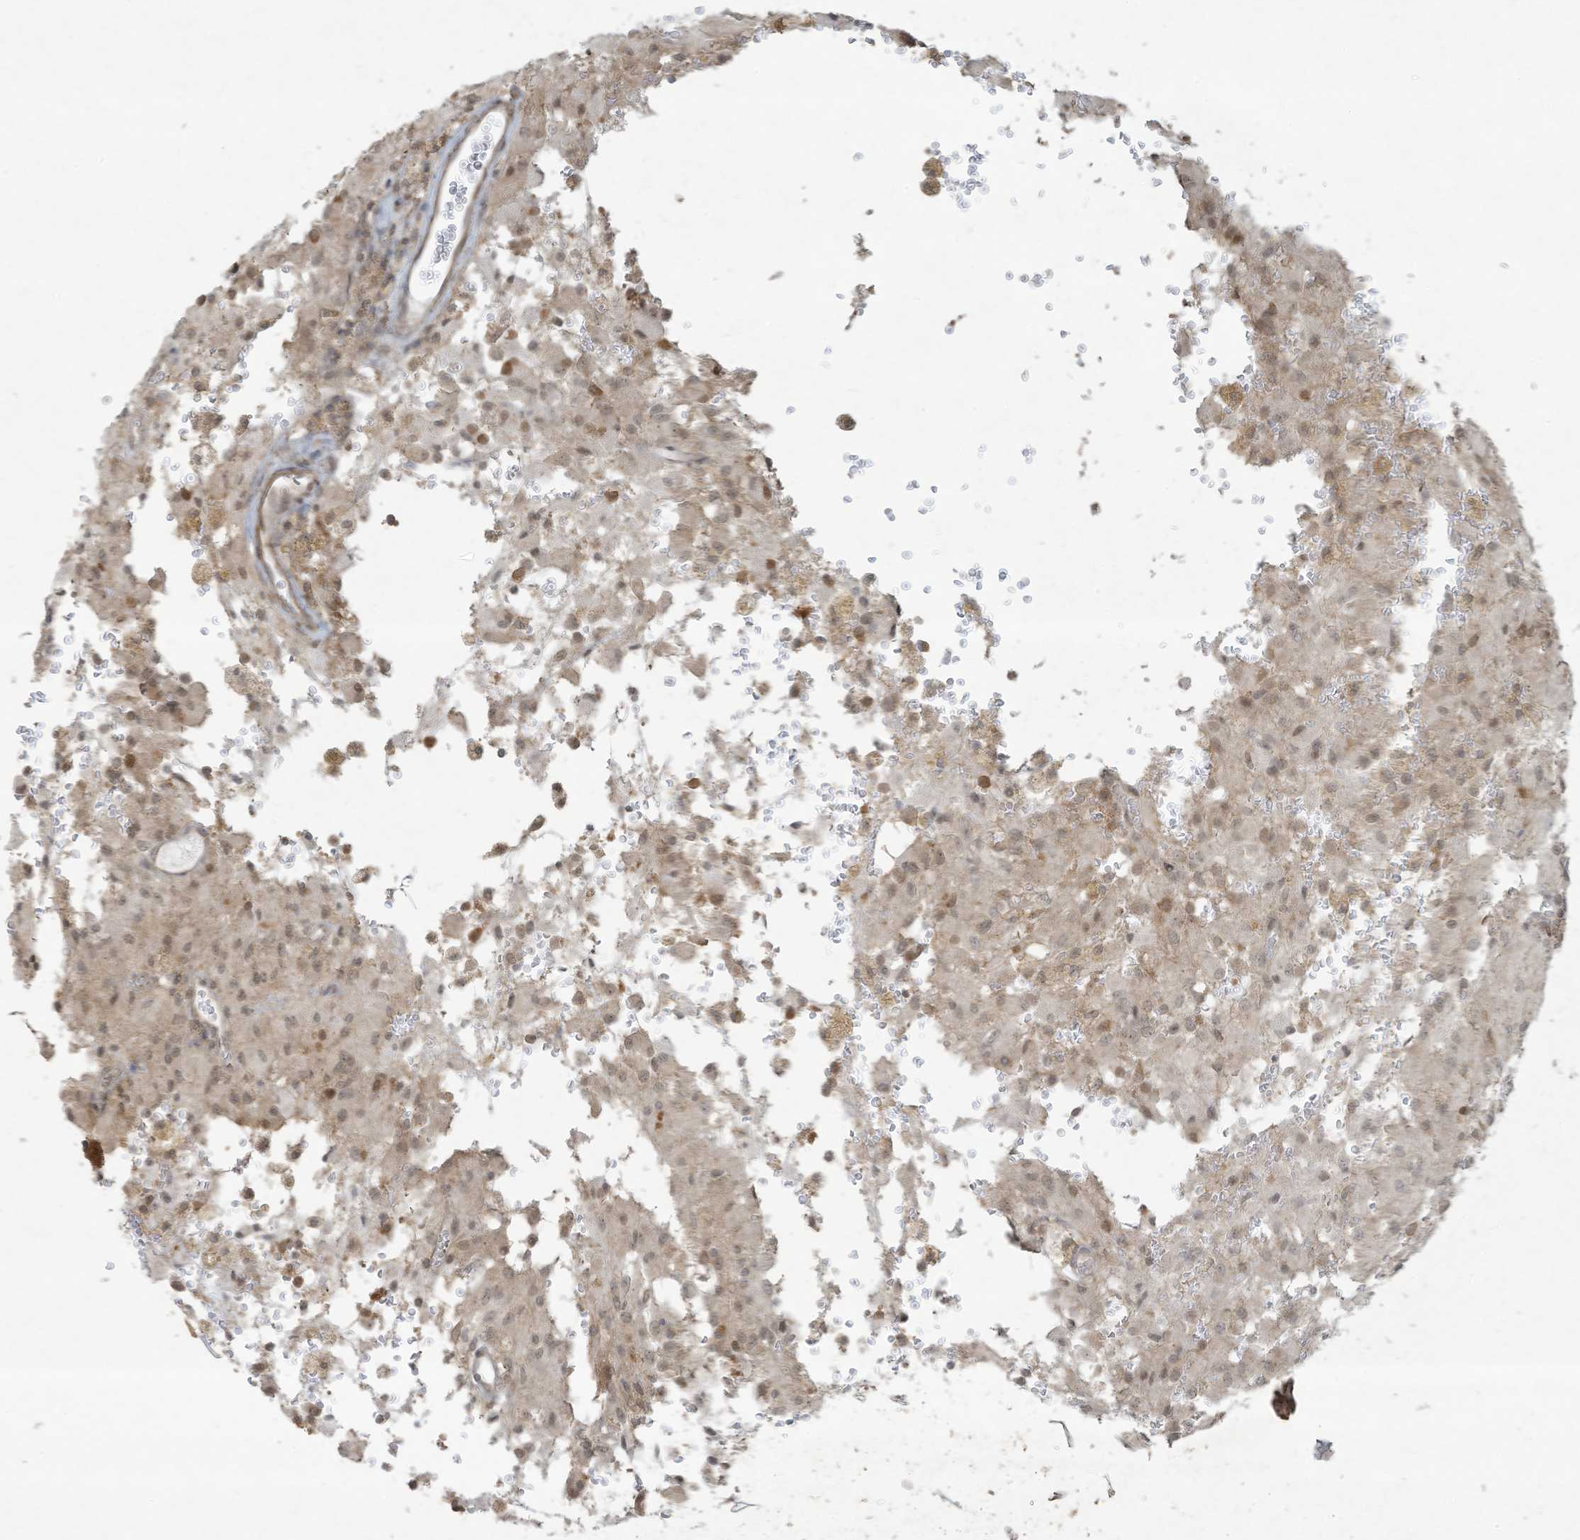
{"staining": {"intensity": "weak", "quantity": ">75%", "location": "nuclear"}, "tissue": "glioma", "cell_type": "Tumor cells", "image_type": "cancer", "snomed": [{"axis": "morphology", "description": "Glioma, malignant, High grade"}, {"axis": "topography", "description": "Brain"}], "caption": "Glioma tissue exhibits weak nuclear positivity in approximately >75% of tumor cells, visualized by immunohistochemistry. (DAB (3,3'-diaminobenzidine) IHC with brightfield microscopy, high magnification).", "gene": "ZNF263", "patient": {"sex": "female", "age": 59}}